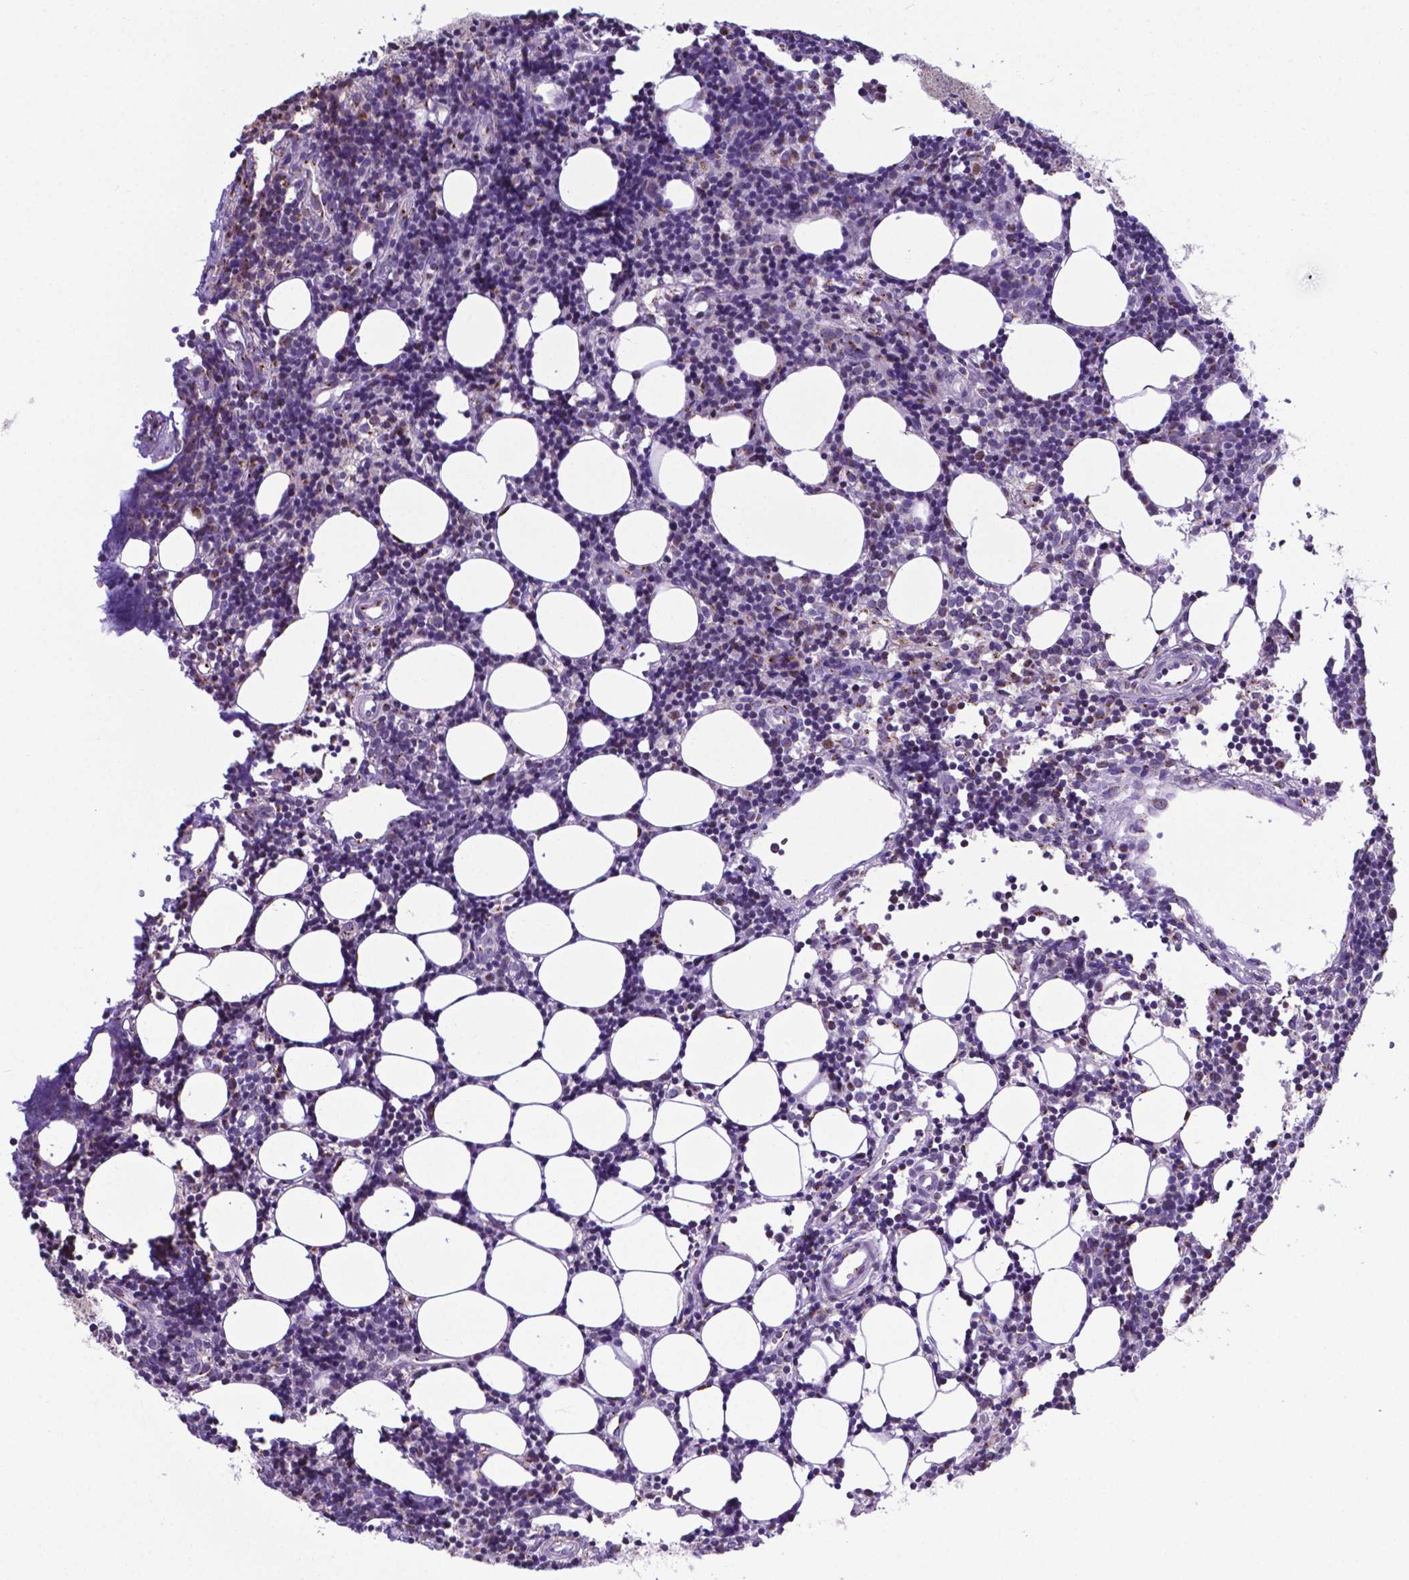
{"staining": {"intensity": "moderate", "quantity": "25%-75%", "location": "cytoplasmic/membranous"}, "tissue": "lymph node", "cell_type": "Germinal center cells", "image_type": "normal", "snomed": [{"axis": "morphology", "description": "Normal tissue, NOS"}, {"axis": "topography", "description": "Lymph node"}], "caption": "A histopathology image of lymph node stained for a protein exhibits moderate cytoplasmic/membranous brown staining in germinal center cells.", "gene": "MRPL10", "patient": {"sex": "female", "age": 41}}